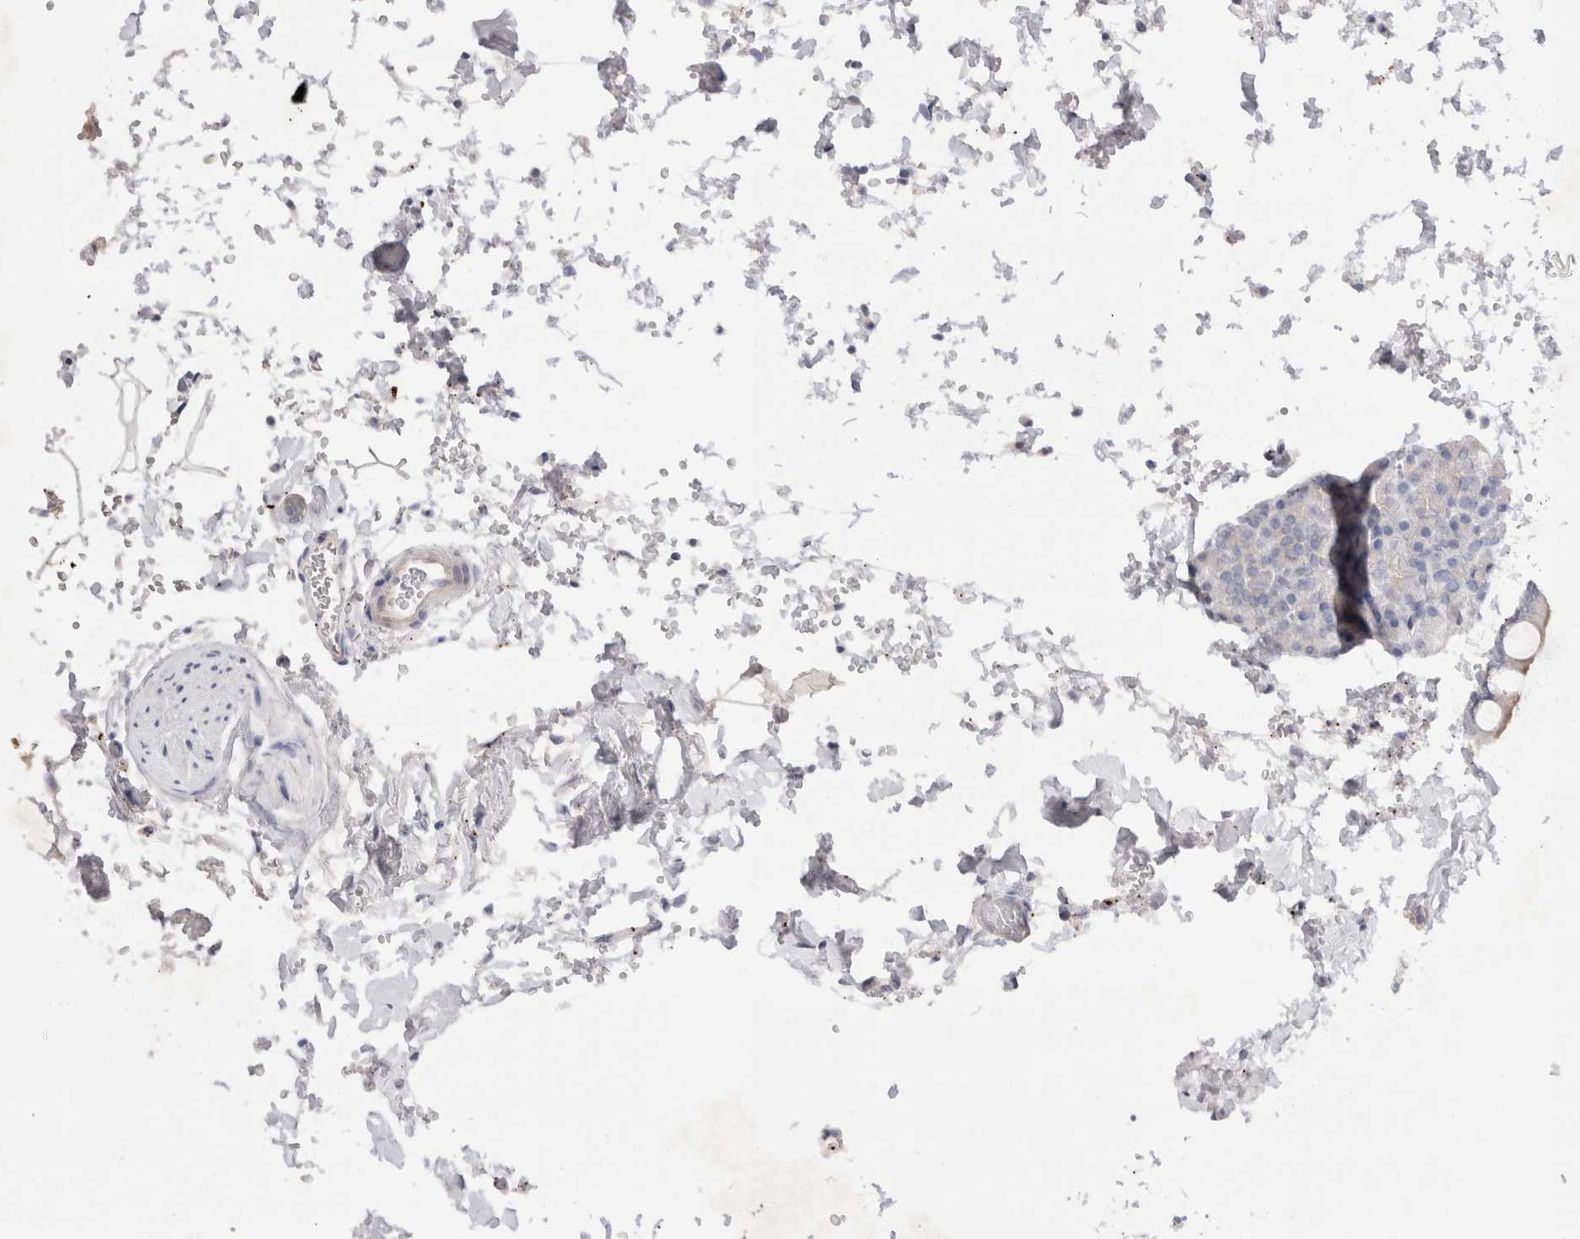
{"staining": {"intensity": "negative", "quantity": "none", "location": "none"}, "tissue": "pancreas", "cell_type": "Exocrine glandular cells", "image_type": "normal", "snomed": [{"axis": "morphology", "description": "Normal tissue, NOS"}, {"axis": "topography", "description": "Pancreas"}], "caption": "Protein analysis of unremarkable pancreas demonstrates no significant staining in exocrine glandular cells. (Stains: DAB (3,3'-diaminobenzidine) IHC with hematoxylin counter stain, Microscopy: brightfield microscopy at high magnification).", "gene": "SPINK2", "patient": {"sex": "female", "age": 43}}